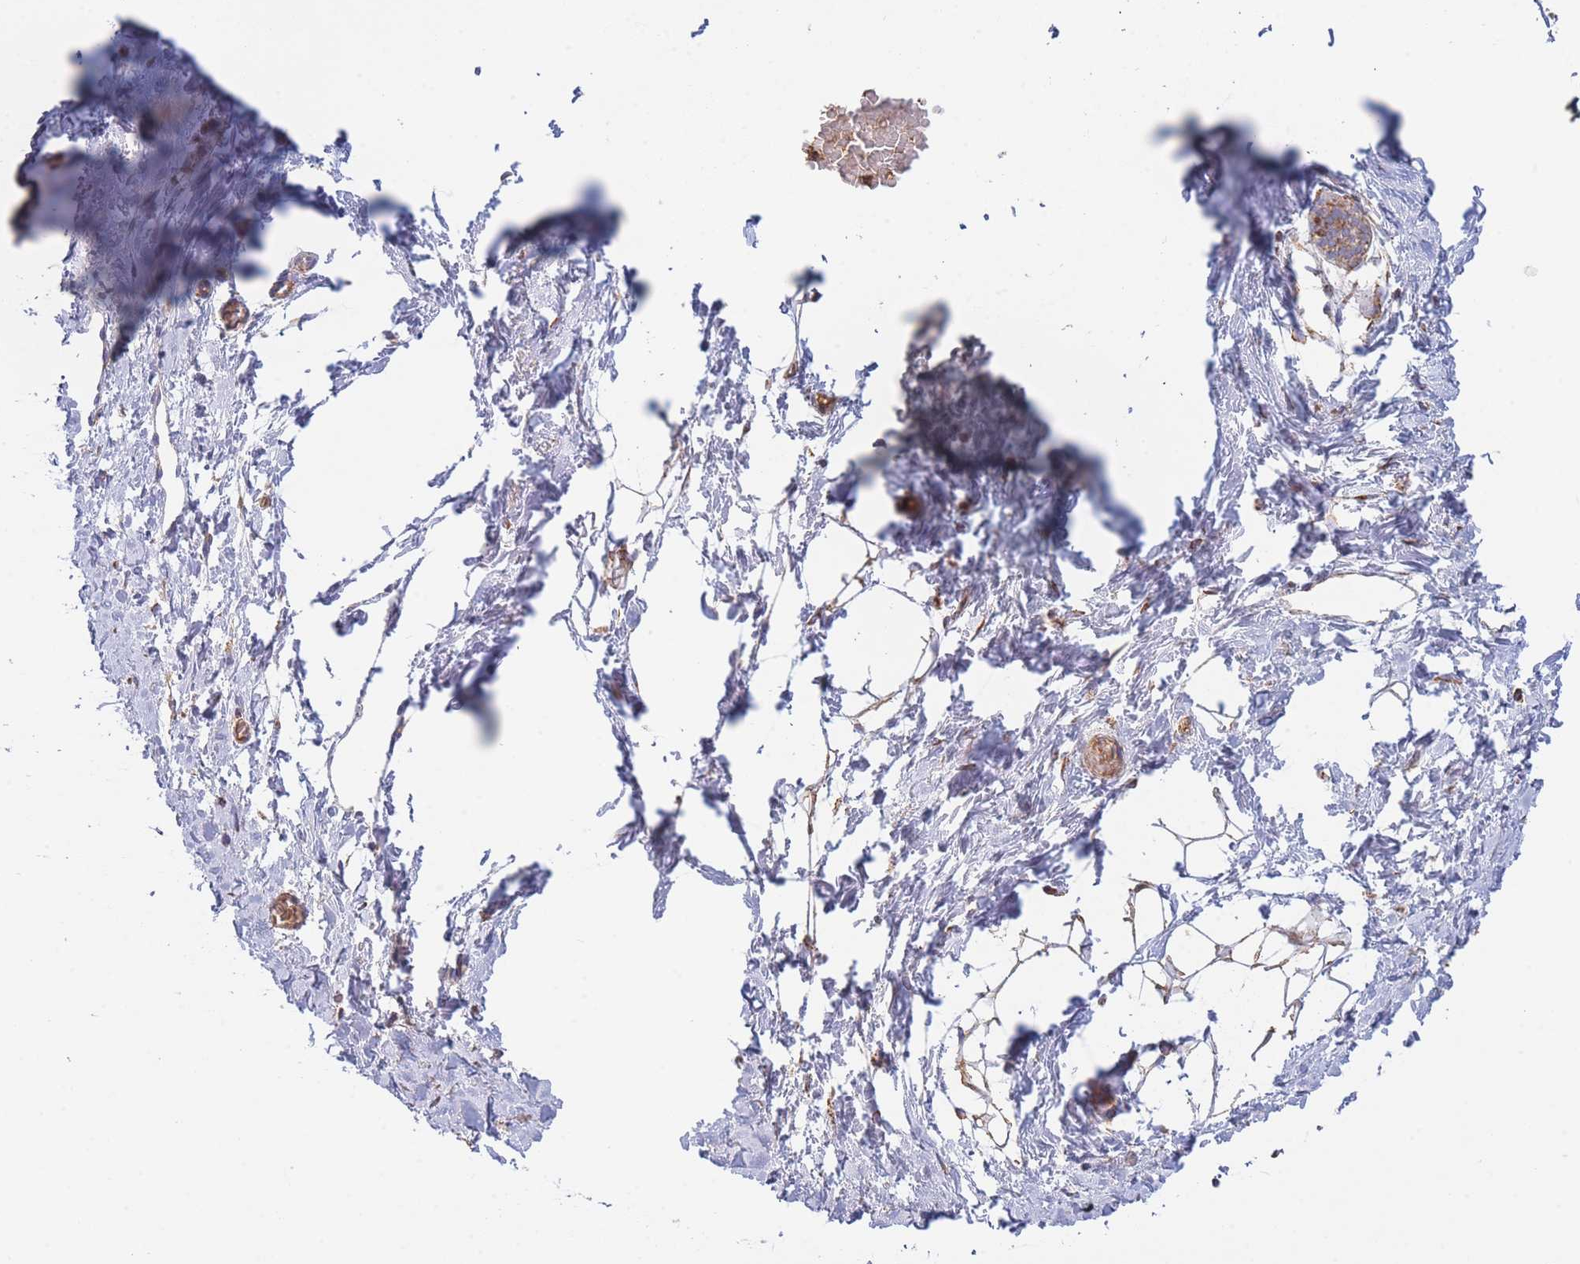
{"staining": {"intensity": "moderate", "quantity": "<25%", "location": "cytoplasmic/membranous"}, "tissue": "breast", "cell_type": "Adipocytes", "image_type": "normal", "snomed": [{"axis": "morphology", "description": "Normal tissue, NOS"}, {"axis": "topography", "description": "Breast"}], "caption": "A high-resolution photomicrograph shows immunohistochemistry (IHC) staining of unremarkable breast, which reveals moderate cytoplasmic/membranous expression in about <25% of adipocytes. Nuclei are stained in blue.", "gene": "MRPL17", "patient": {"sex": "female", "age": 27}}